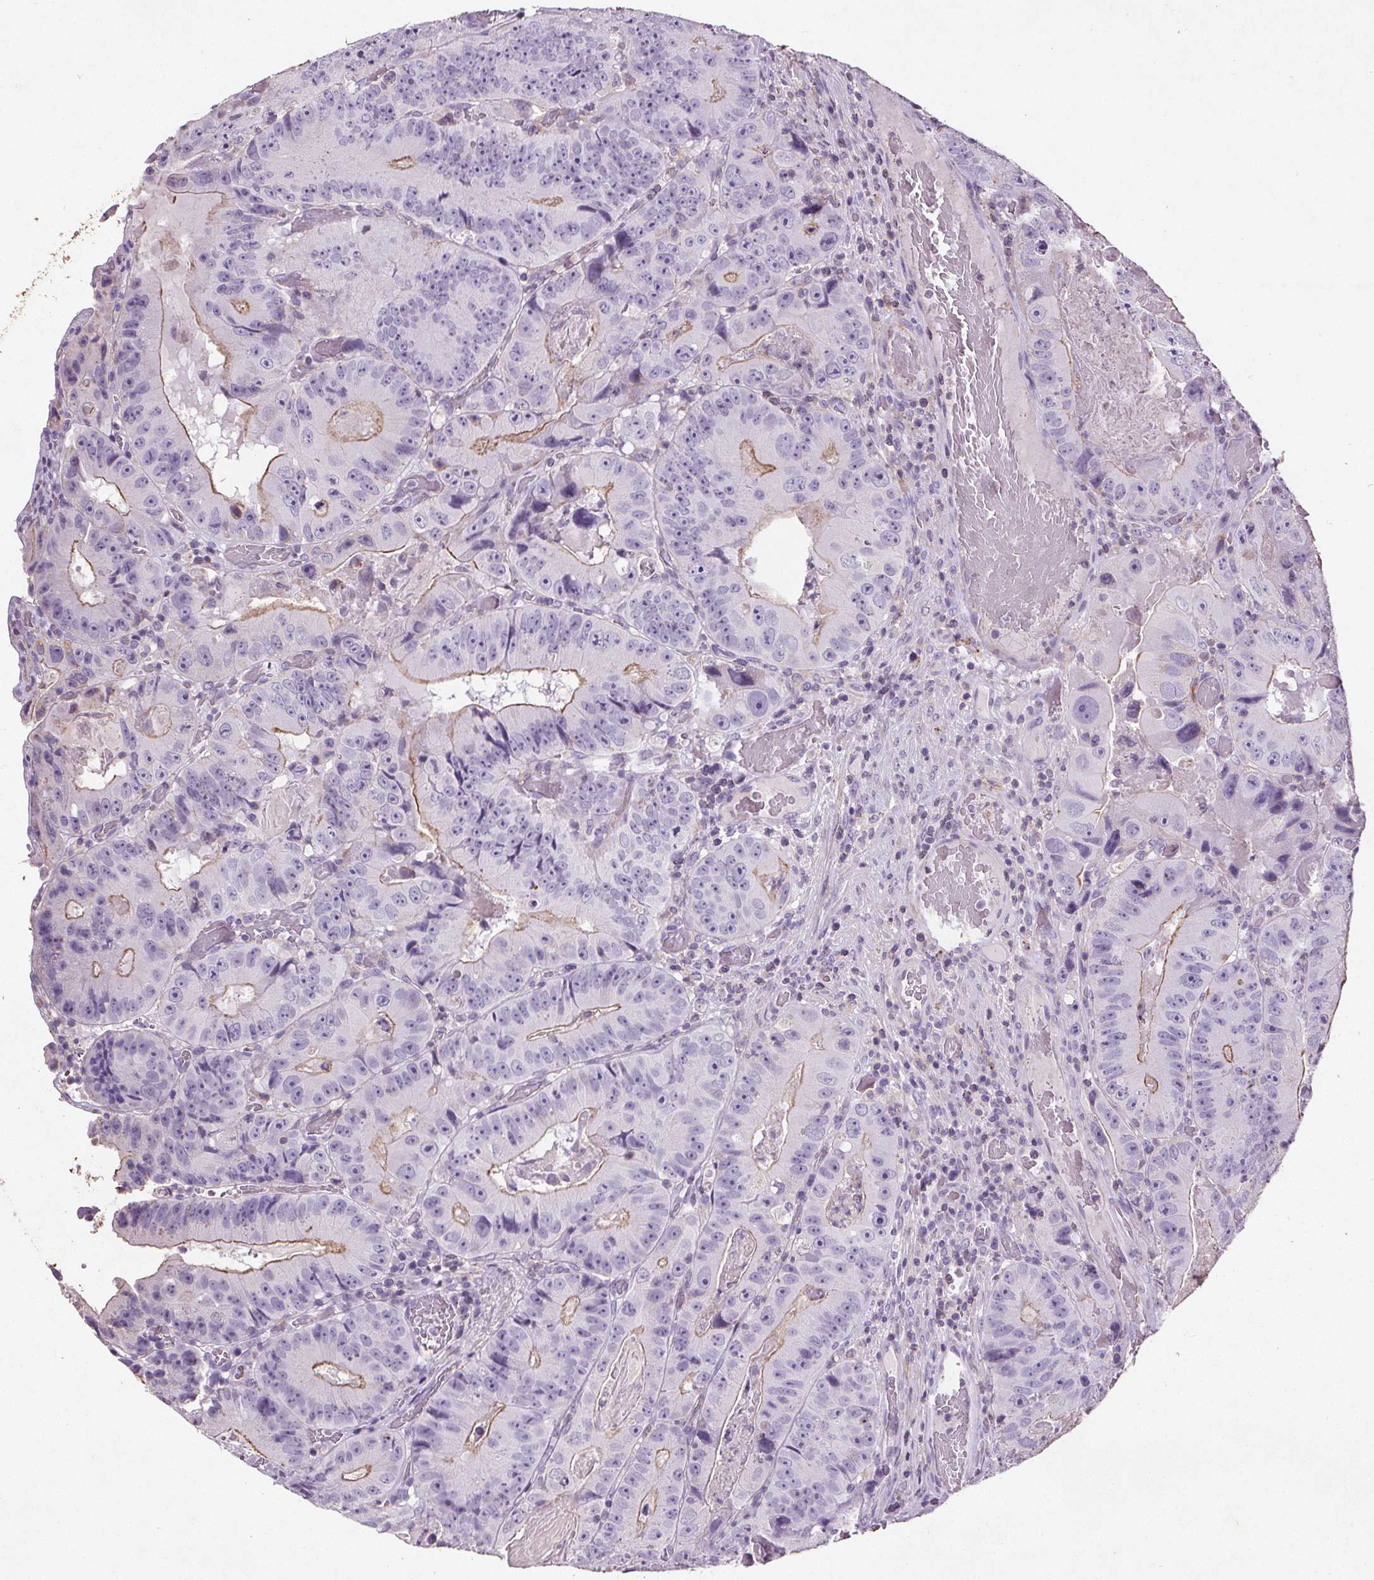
{"staining": {"intensity": "moderate", "quantity": "<25%", "location": "cytoplasmic/membranous"}, "tissue": "colorectal cancer", "cell_type": "Tumor cells", "image_type": "cancer", "snomed": [{"axis": "morphology", "description": "Adenocarcinoma, NOS"}, {"axis": "topography", "description": "Colon"}], "caption": "Colorectal cancer stained with DAB (3,3'-diaminobenzidine) immunohistochemistry exhibits low levels of moderate cytoplasmic/membranous expression in approximately <25% of tumor cells.", "gene": "C19orf84", "patient": {"sex": "female", "age": 86}}